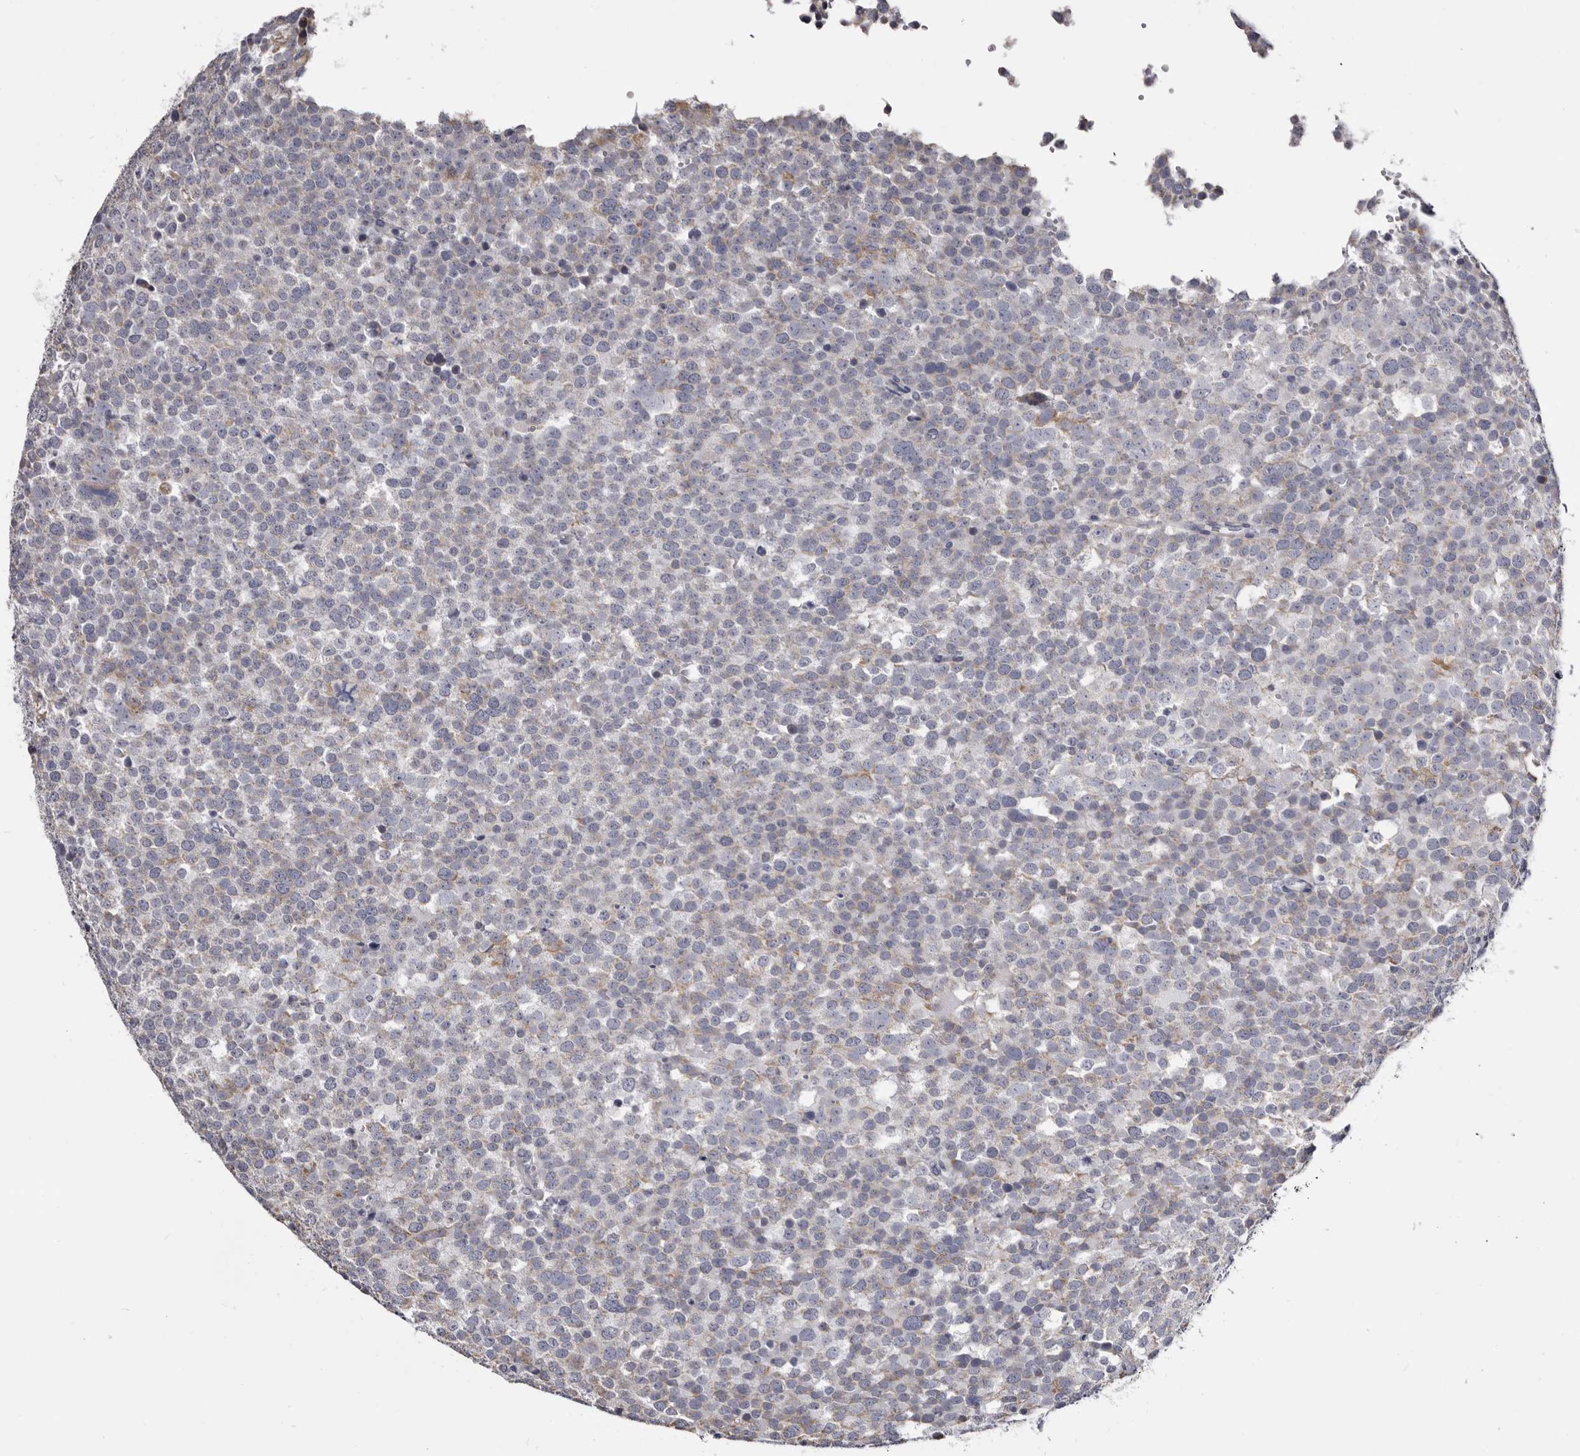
{"staining": {"intensity": "weak", "quantity": "<25%", "location": "cytoplasmic/membranous"}, "tissue": "testis cancer", "cell_type": "Tumor cells", "image_type": "cancer", "snomed": [{"axis": "morphology", "description": "Seminoma, NOS"}, {"axis": "topography", "description": "Testis"}], "caption": "Immunohistochemical staining of human testis cancer shows no significant staining in tumor cells.", "gene": "CASQ1", "patient": {"sex": "male", "age": 71}}